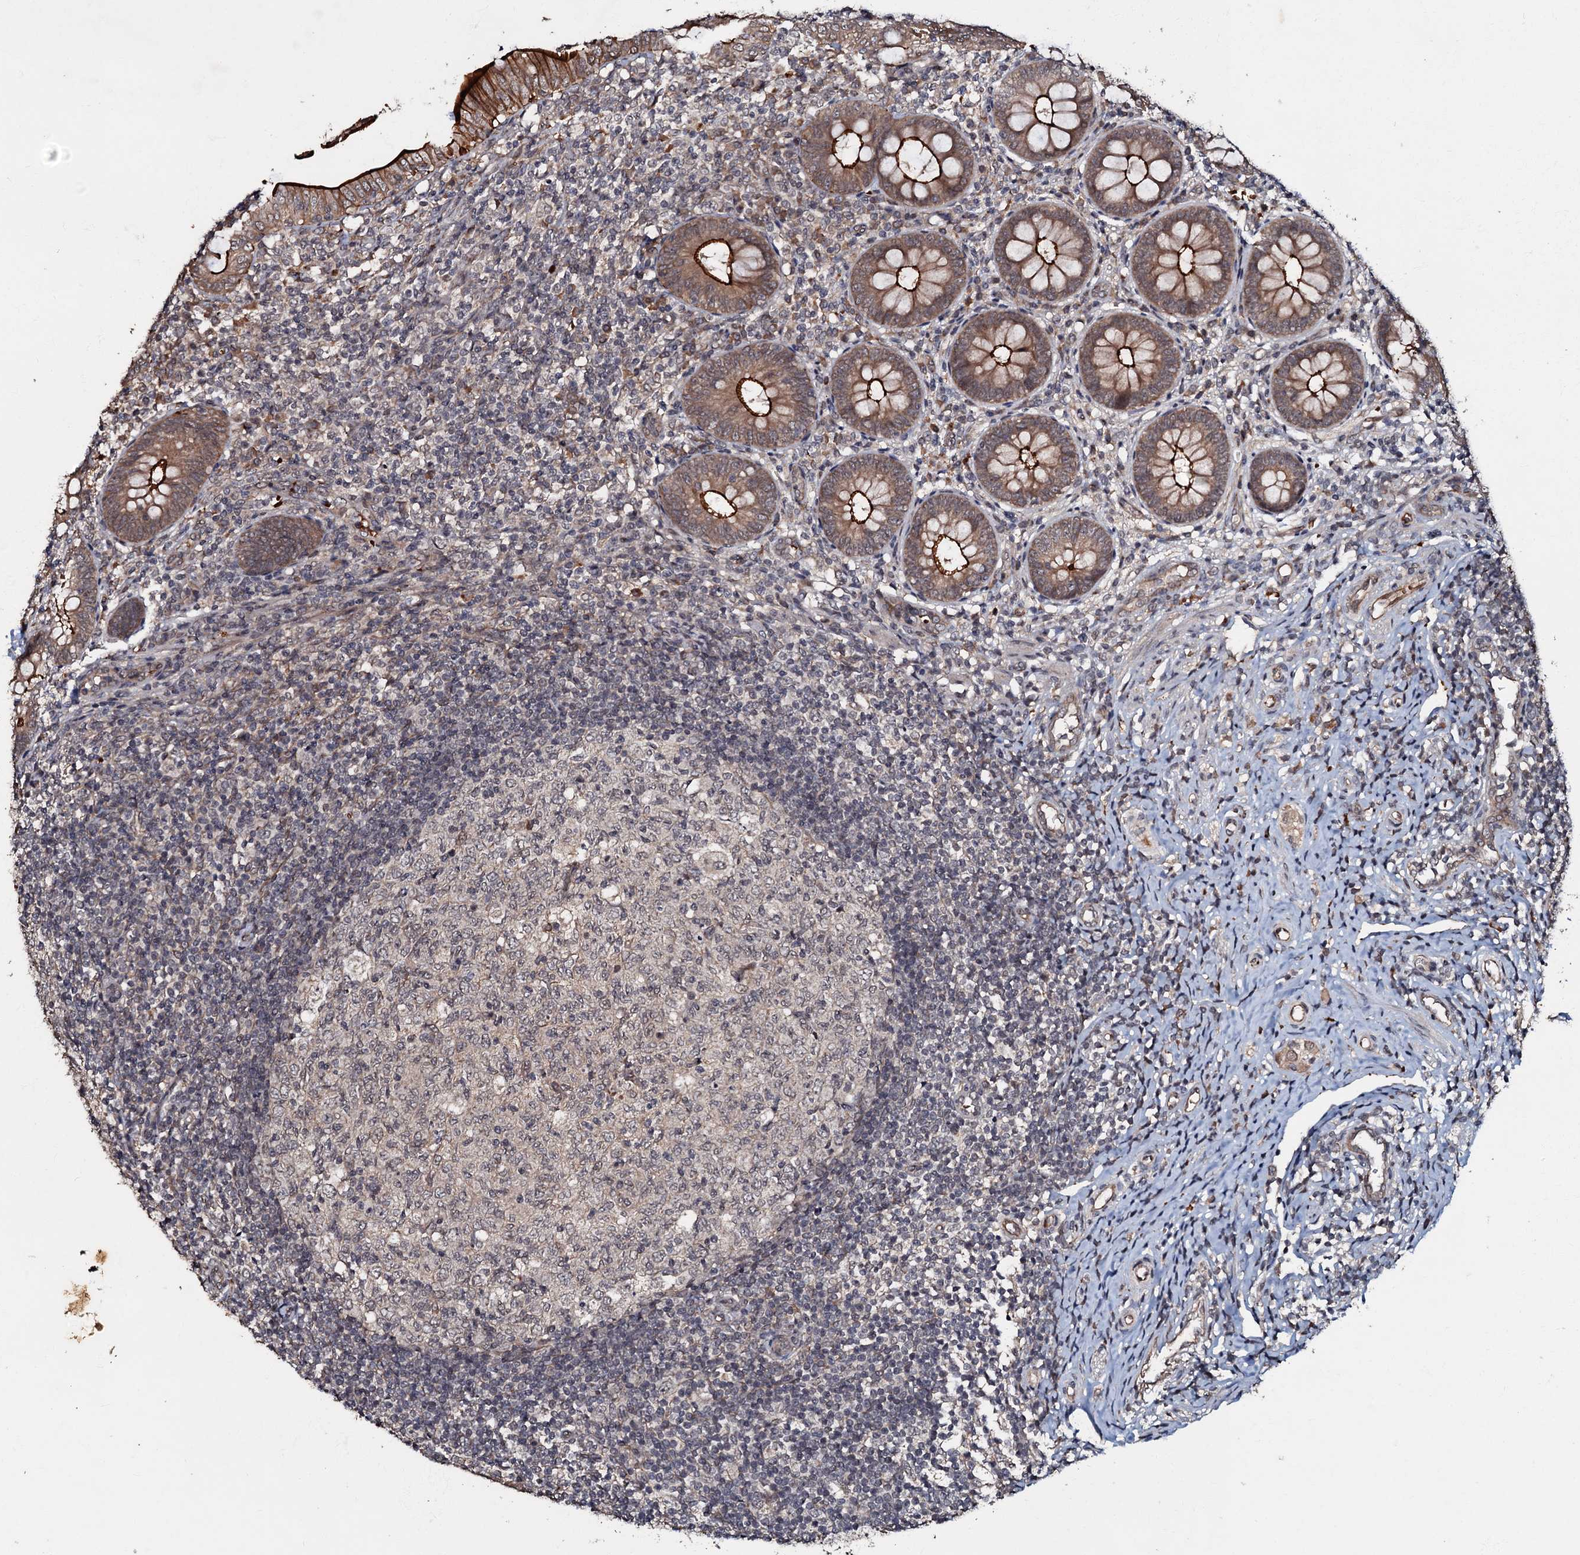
{"staining": {"intensity": "strong", "quantity": ">75%", "location": "cytoplasmic/membranous"}, "tissue": "appendix", "cell_type": "Glandular cells", "image_type": "normal", "snomed": [{"axis": "morphology", "description": "Normal tissue, NOS"}, {"axis": "topography", "description": "Appendix"}], "caption": "Protein staining of benign appendix shows strong cytoplasmic/membranous expression in approximately >75% of glandular cells. The protein of interest is stained brown, and the nuclei are stained in blue (DAB IHC with brightfield microscopy, high magnification).", "gene": "MANSC4", "patient": {"sex": "male", "age": 14}}